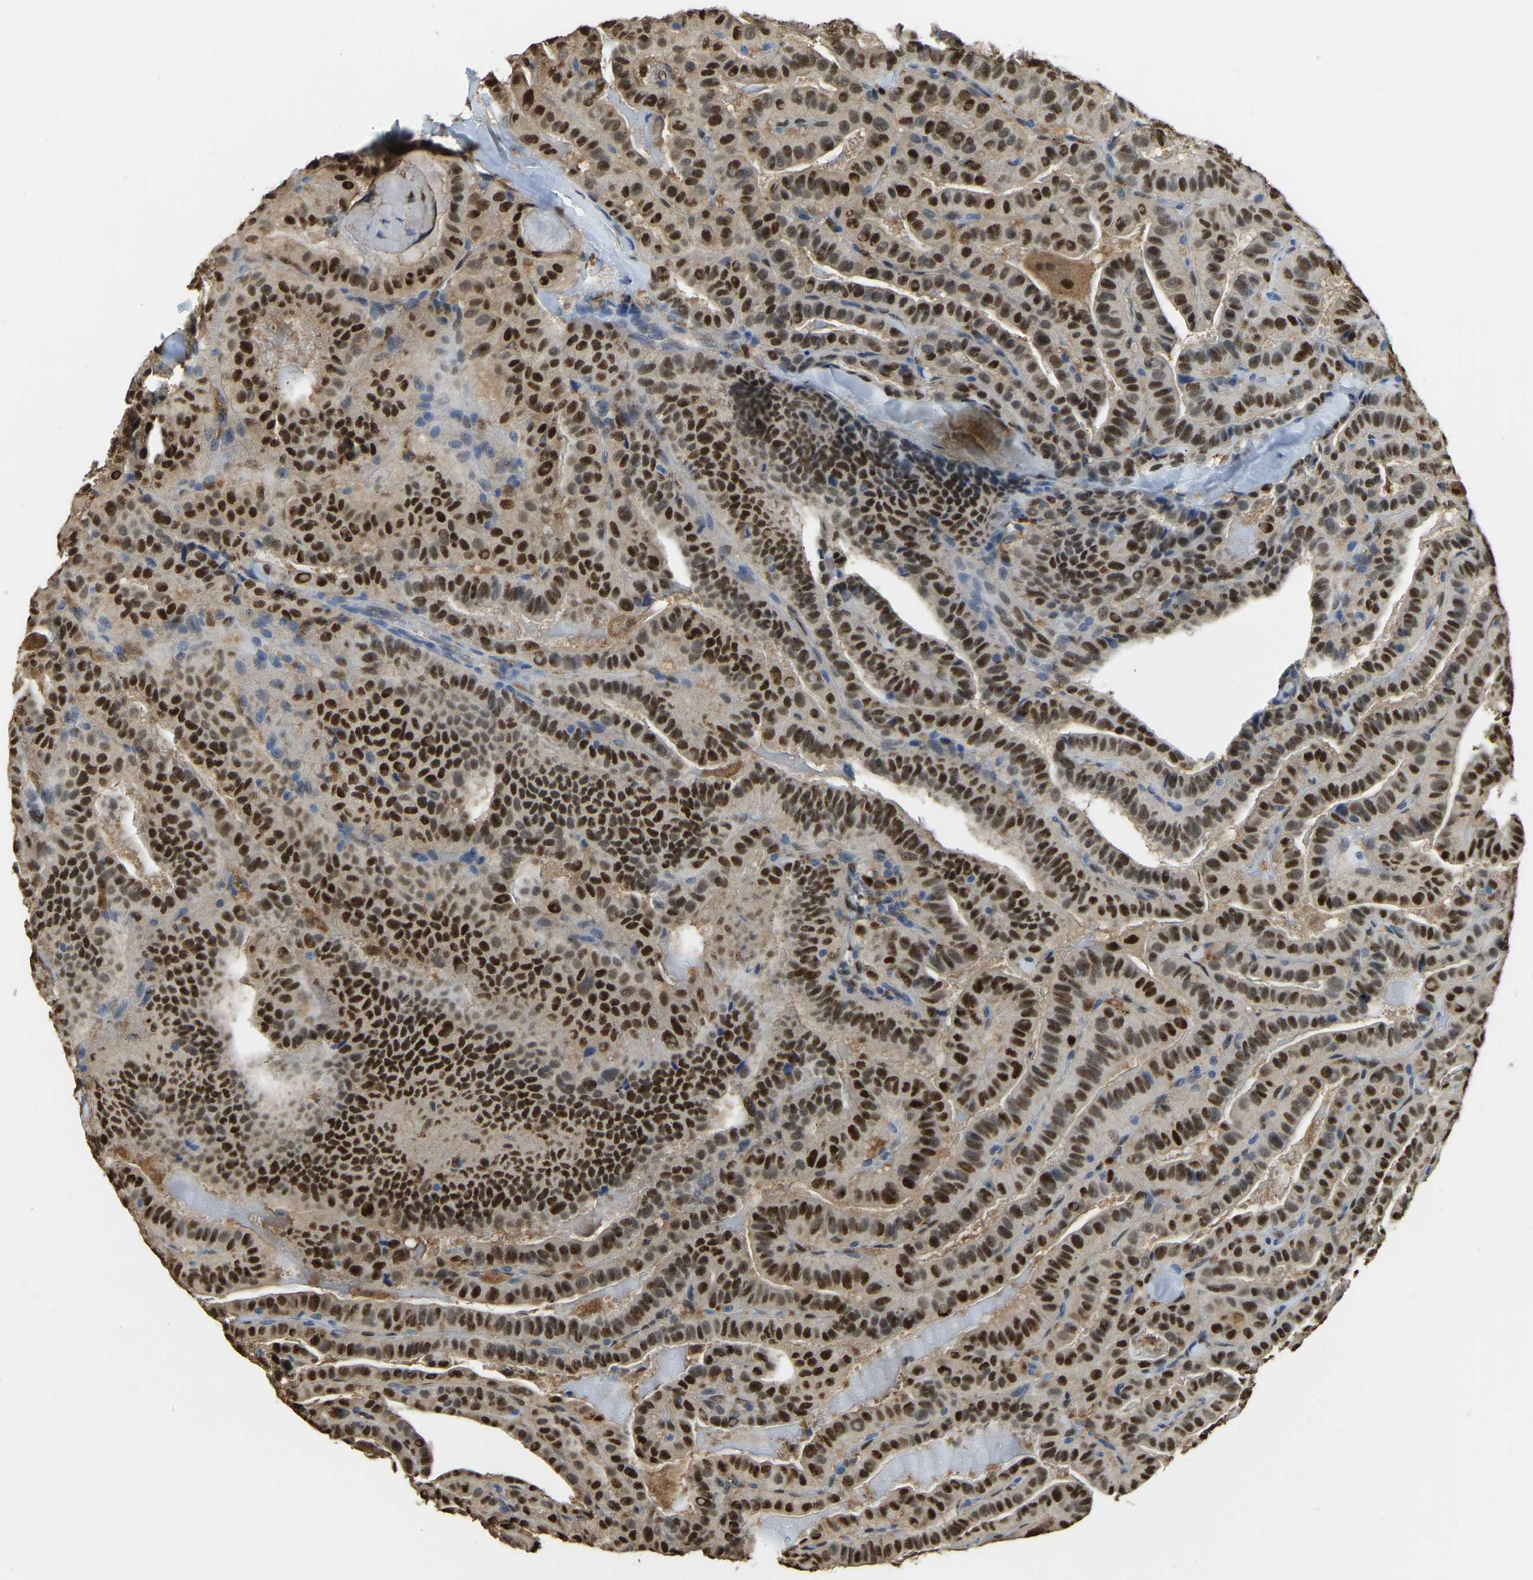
{"staining": {"intensity": "strong", "quantity": ">75%", "location": "cytoplasmic/membranous,nuclear"}, "tissue": "thyroid cancer", "cell_type": "Tumor cells", "image_type": "cancer", "snomed": [{"axis": "morphology", "description": "Papillary adenocarcinoma, NOS"}, {"axis": "topography", "description": "Thyroid gland"}], "caption": "Immunohistochemistry (IHC) image of neoplastic tissue: thyroid cancer (papillary adenocarcinoma) stained using immunohistochemistry displays high levels of strong protein expression localized specifically in the cytoplasmic/membranous and nuclear of tumor cells, appearing as a cytoplasmic/membranous and nuclear brown color.", "gene": "NANS", "patient": {"sex": "male", "age": 77}}